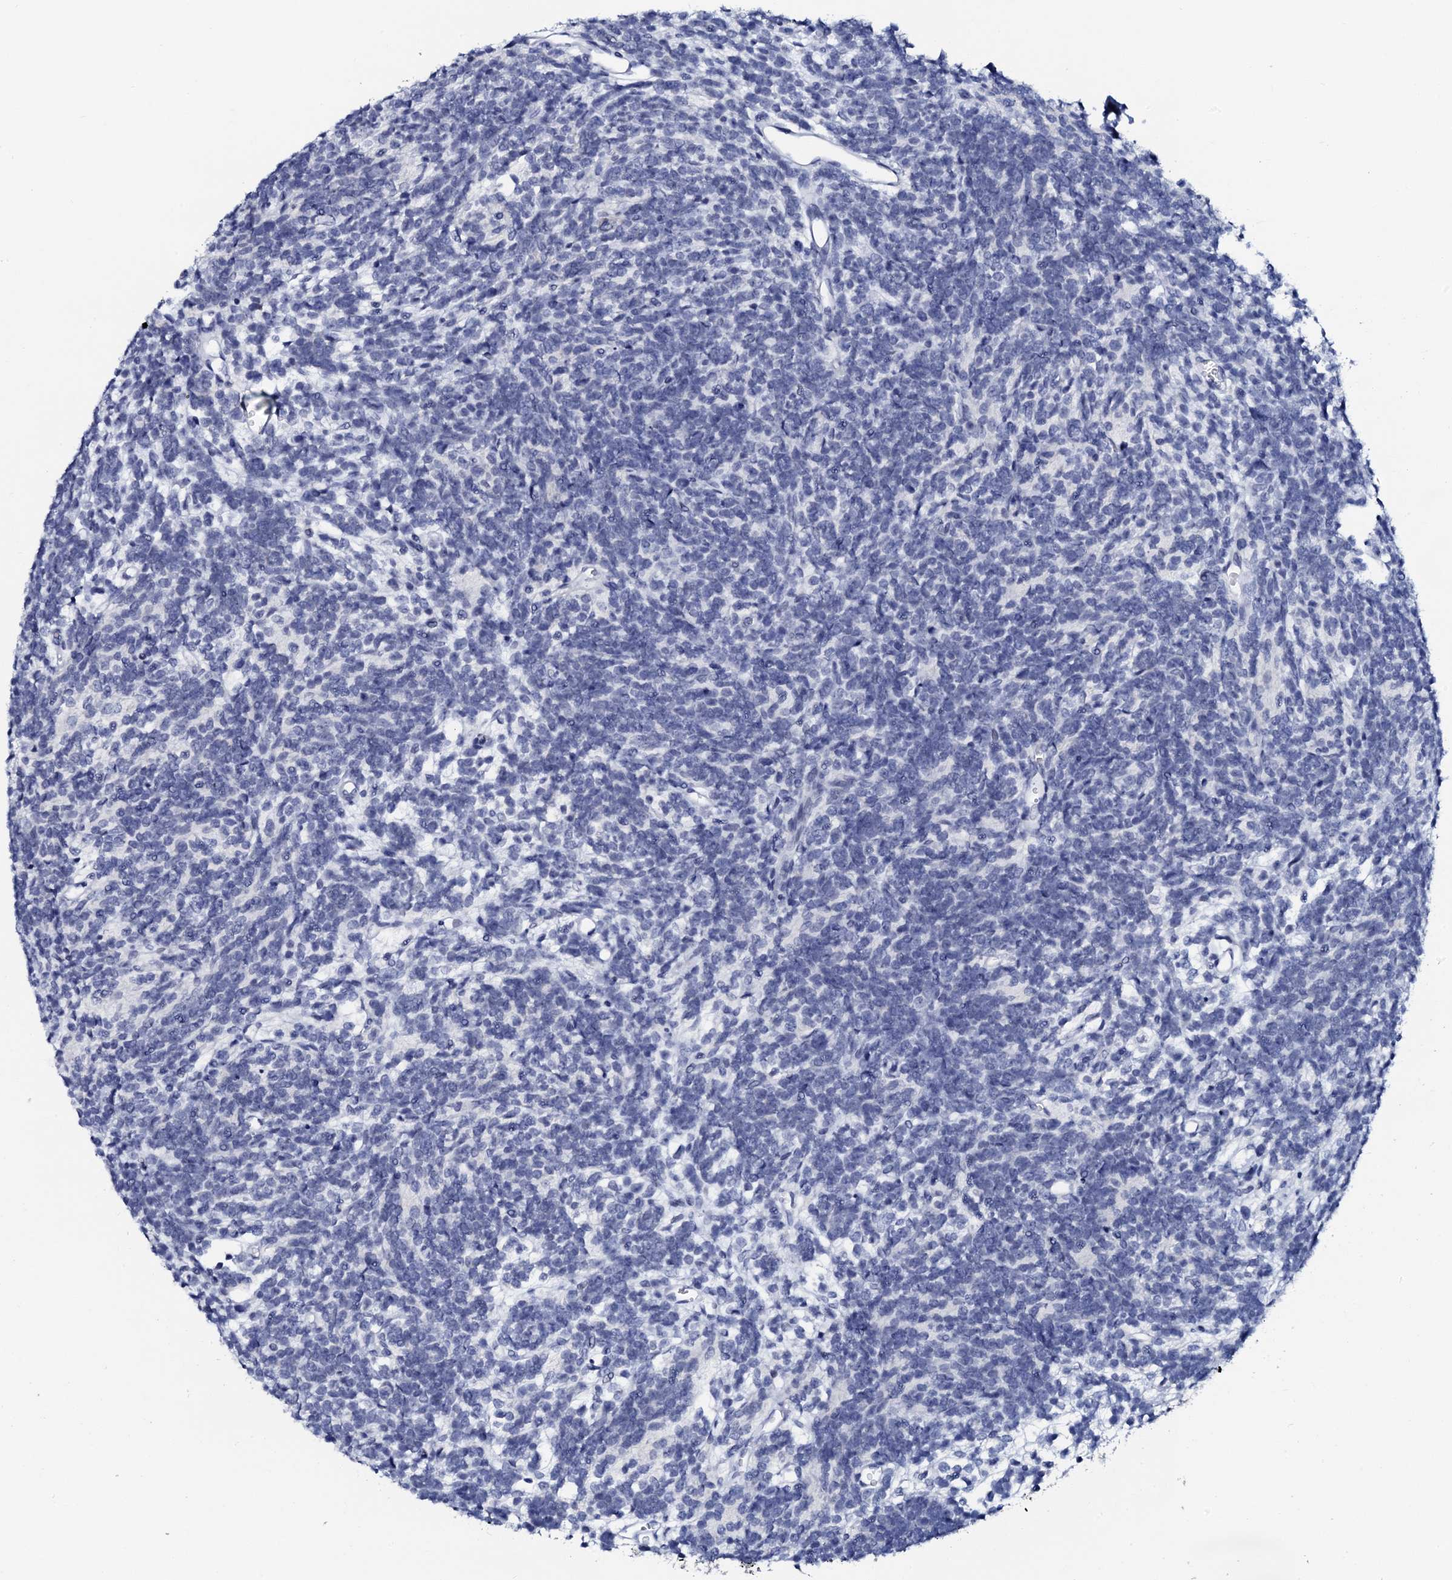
{"staining": {"intensity": "negative", "quantity": "none", "location": "none"}, "tissue": "glioma", "cell_type": "Tumor cells", "image_type": "cancer", "snomed": [{"axis": "morphology", "description": "Glioma, malignant, Low grade"}, {"axis": "topography", "description": "Brain"}], "caption": "Protein analysis of glioma demonstrates no significant positivity in tumor cells.", "gene": "SPATA19", "patient": {"sex": "female", "age": 1}}